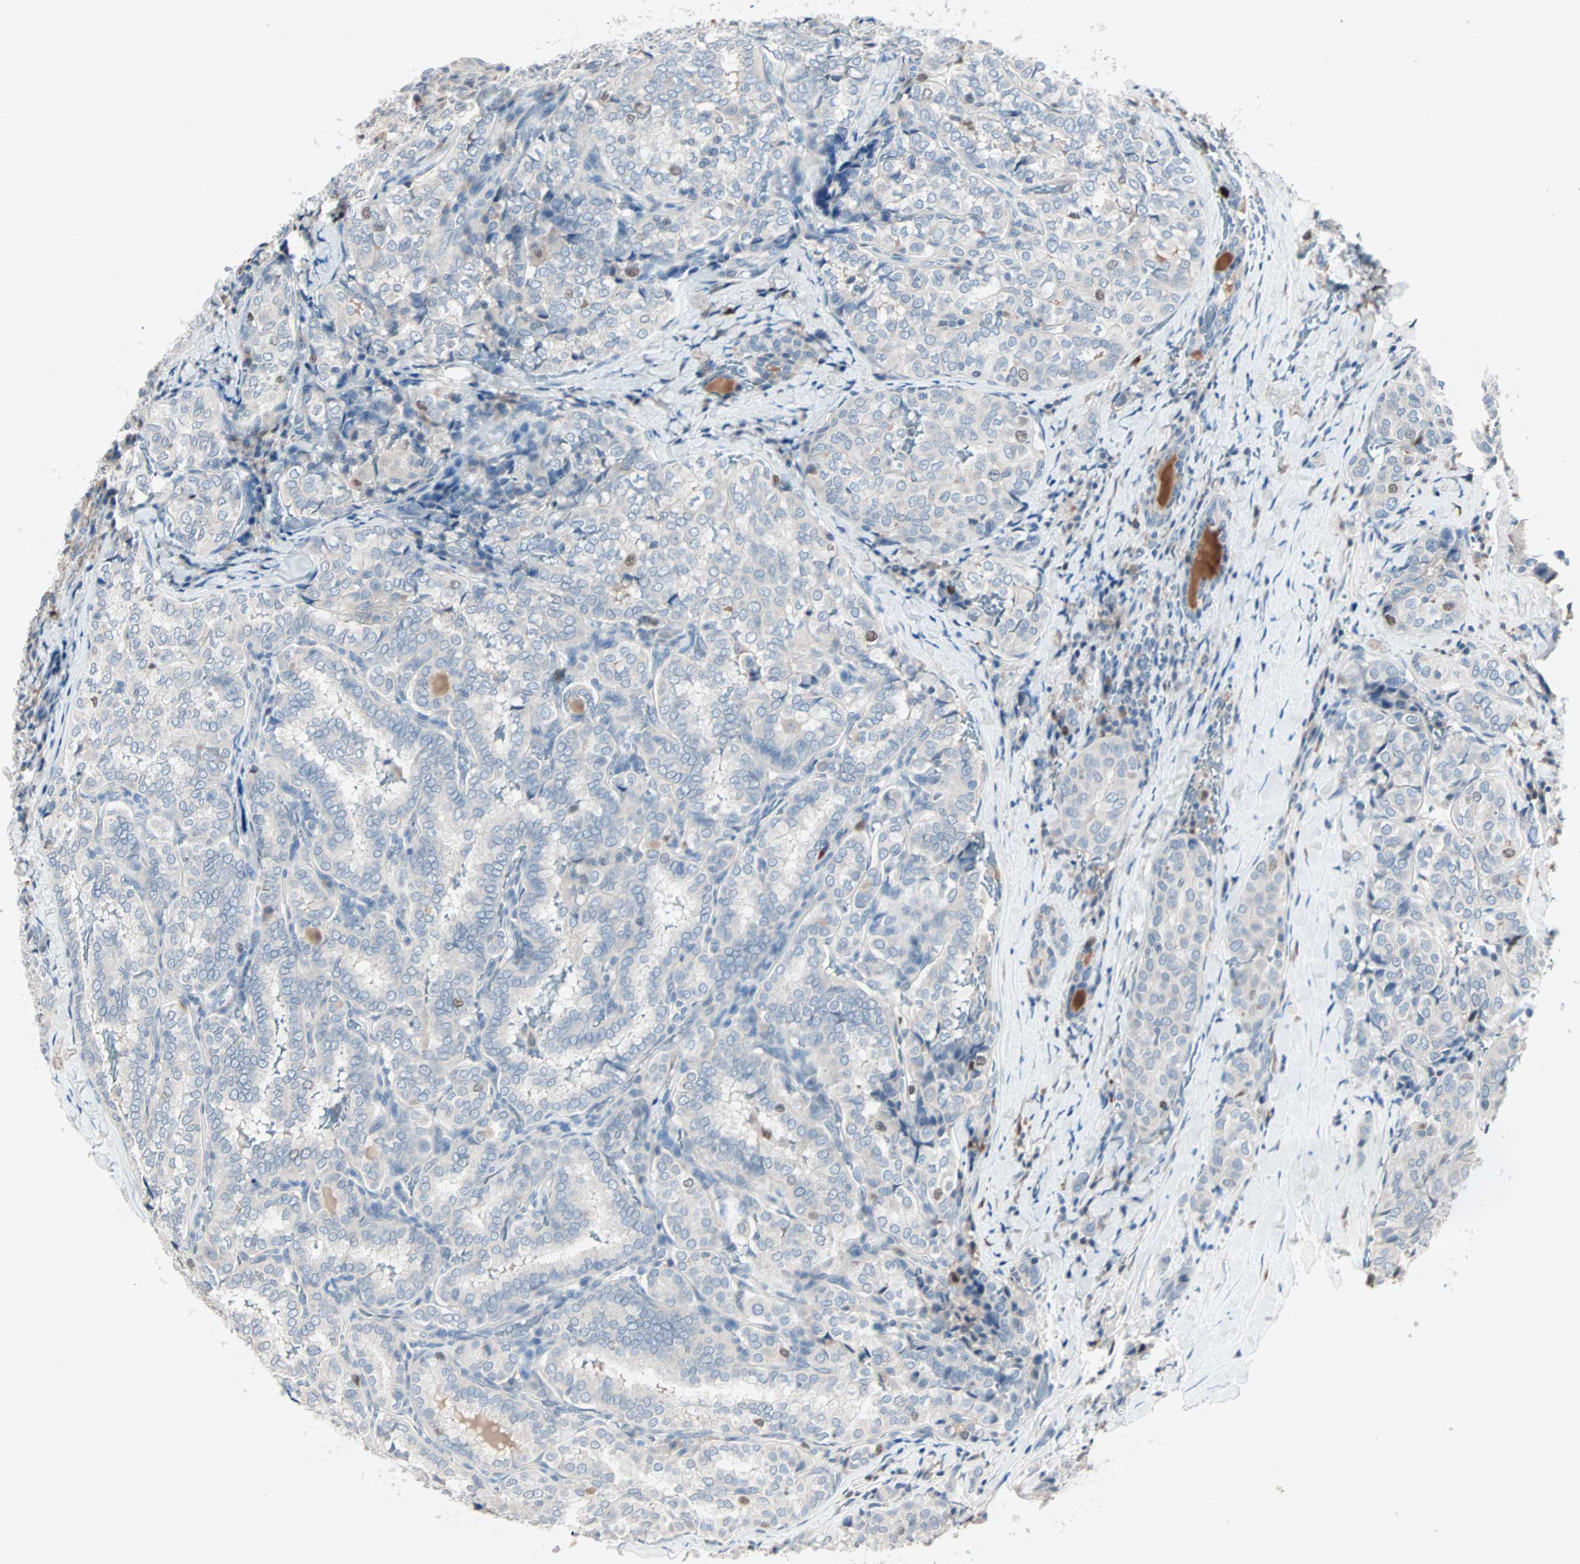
{"staining": {"intensity": "moderate", "quantity": "<25%", "location": "nuclear"}, "tissue": "thyroid cancer", "cell_type": "Tumor cells", "image_type": "cancer", "snomed": [{"axis": "morphology", "description": "Normal tissue, NOS"}, {"axis": "morphology", "description": "Papillary adenocarcinoma, NOS"}, {"axis": "topography", "description": "Thyroid gland"}], "caption": "Approximately <25% of tumor cells in papillary adenocarcinoma (thyroid) show moderate nuclear protein staining as visualized by brown immunohistochemical staining.", "gene": "CCNE2", "patient": {"sex": "female", "age": 30}}